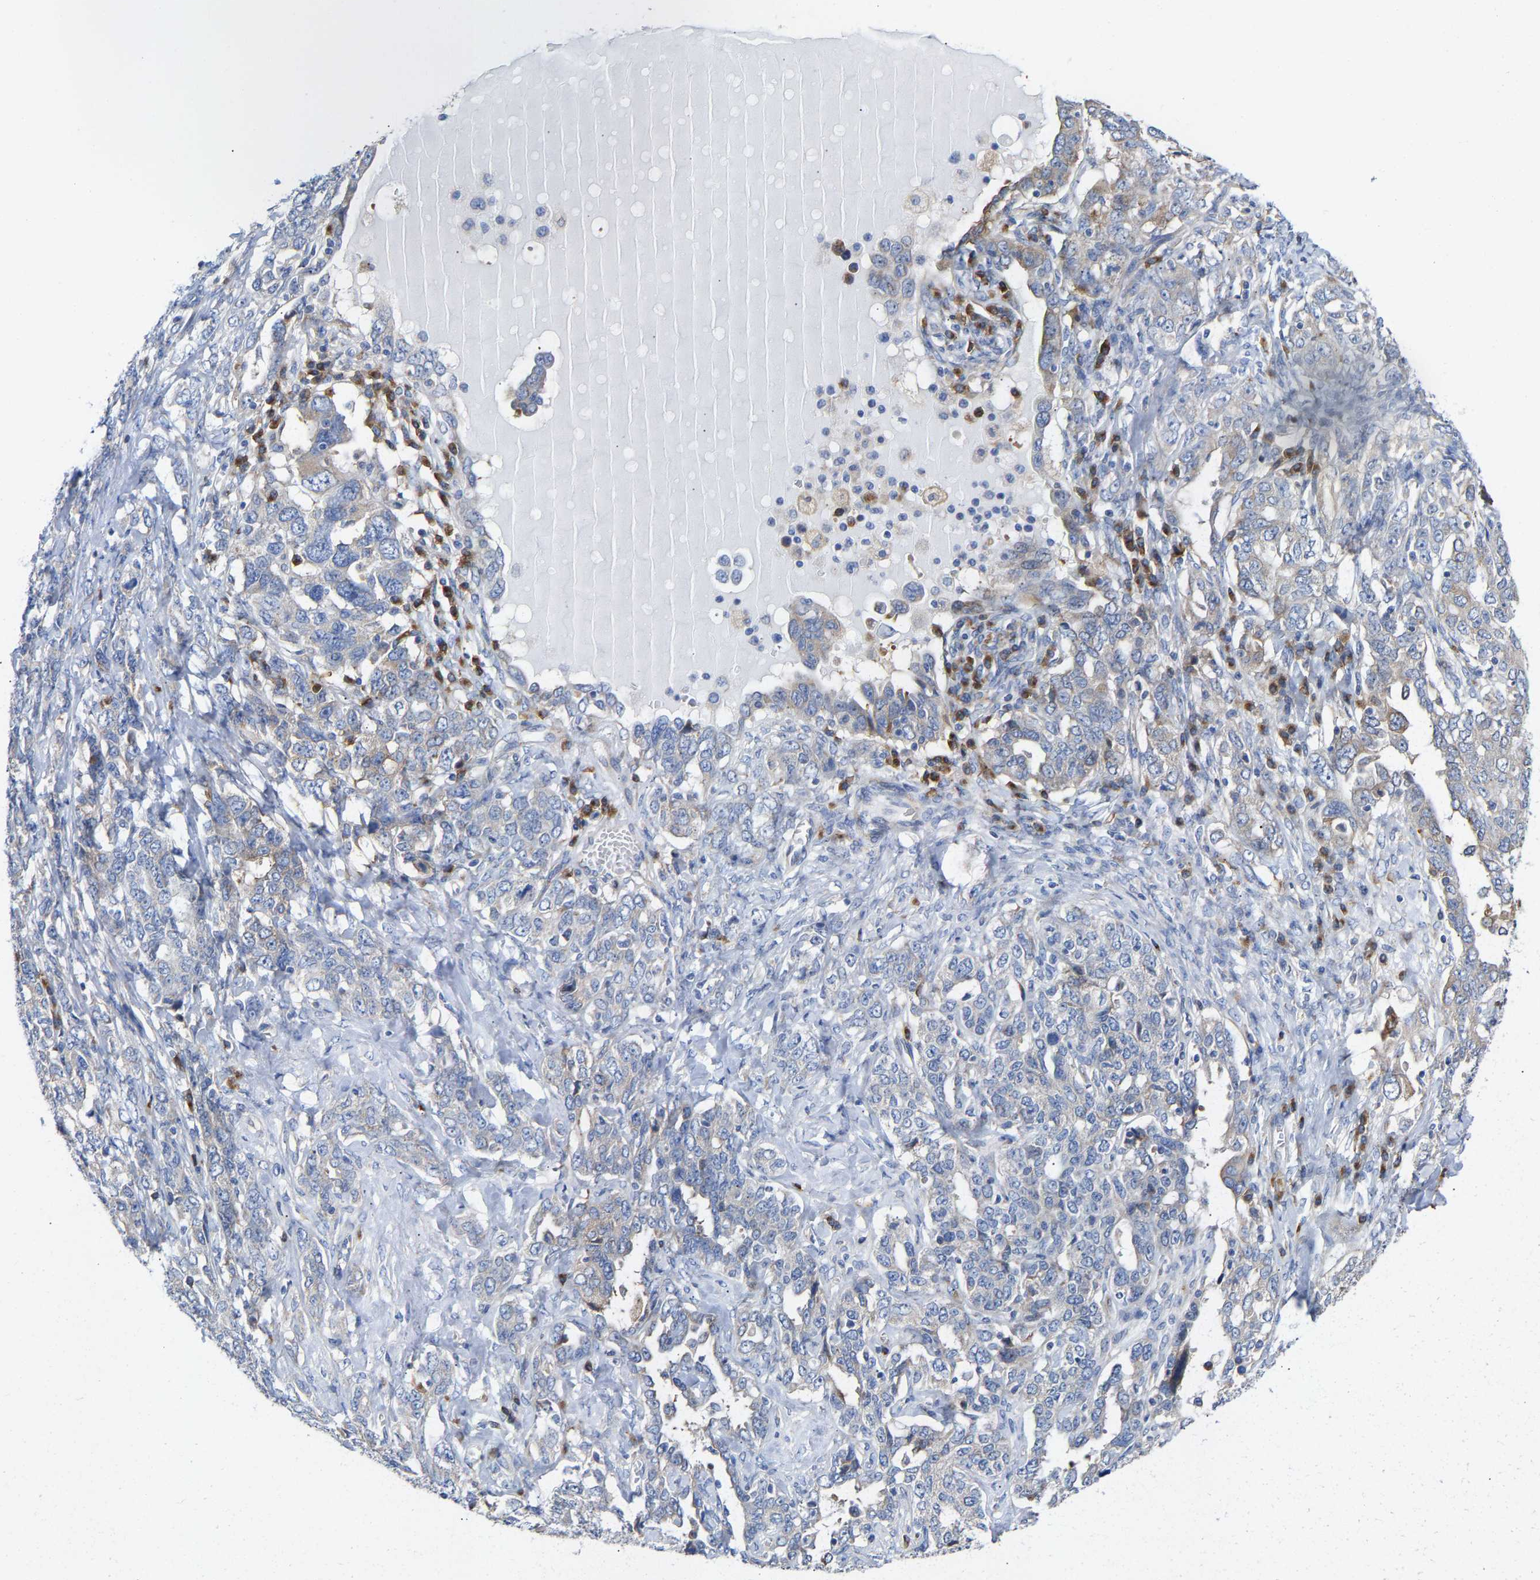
{"staining": {"intensity": "weak", "quantity": "<25%", "location": "cytoplasmic/membranous"}, "tissue": "ovarian cancer", "cell_type": "Tumor cells", "image_type": "cancer", "snomed": [{"axis": "morphology", "description": "Carcinoma, endometroid"}, {"axis": "topography", "description": "Ovary"}], "caption": "Immunohistochemistry of human ovarian endometroid carcinoma displays no expression in tumor cells.", "gene": "PPP1R15A", "patient": {"sex": "female", "age": 62}}